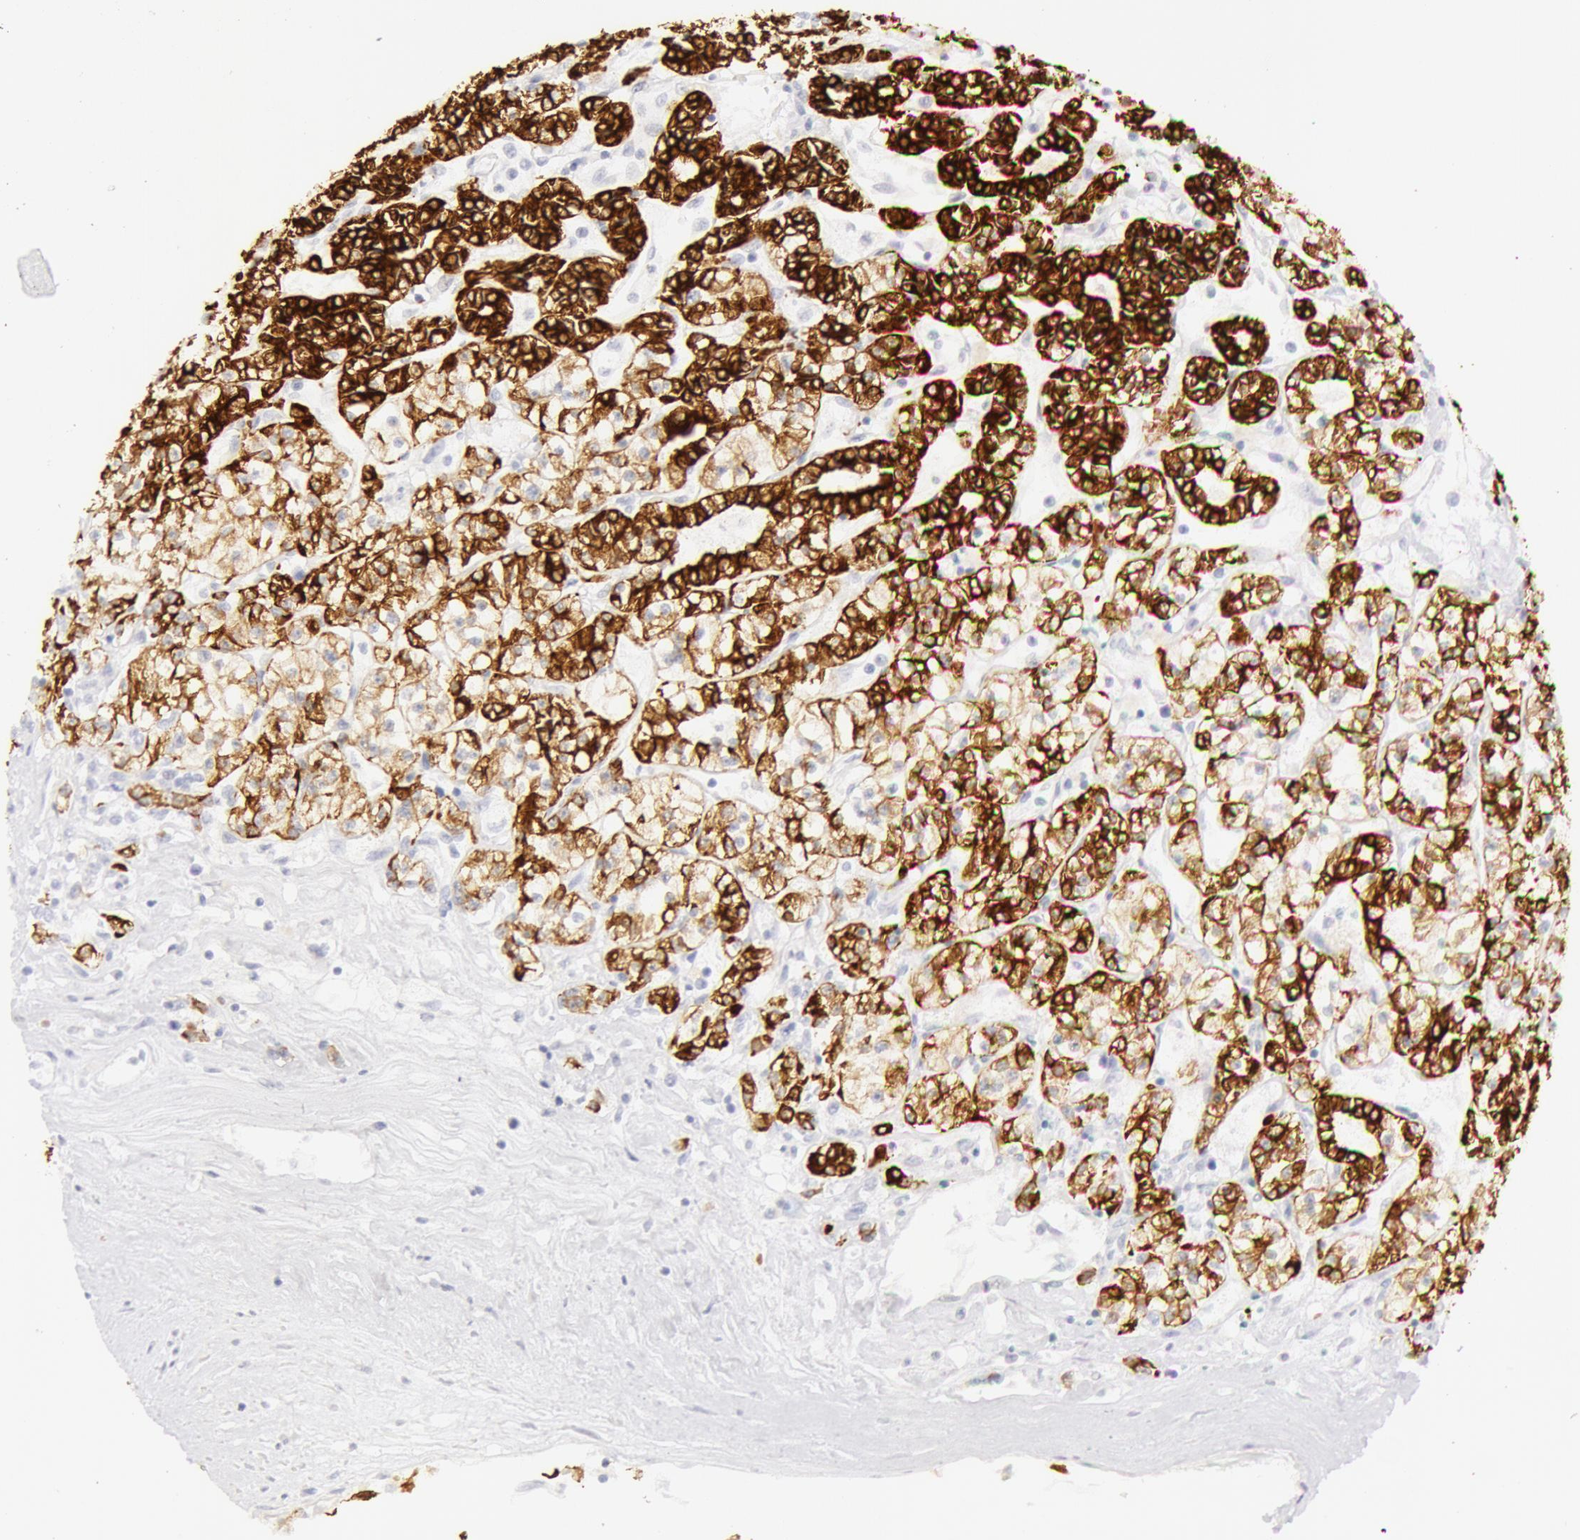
{"staining": {"intensity": "moderate", "quantity": ">75%", "location": "cytoplasmic/membranous"}, "tissue": "renal cancer", "cell_type": "Tumor cells", "image_type": "cancer", "snomed": [{"axis": "morphology", "description": "Adenocarcinoma, NOS"}, {"axis": "topography", "description": "Kidney"}], "caption": "This image displays immunohistochemistry staining of renal cancer, with medium moderate cytoplasmic/membranous positivity in approximately >75% of tumor cells.", "gene": "KRT8", "patient": {"sex": "female", "age": 76}}